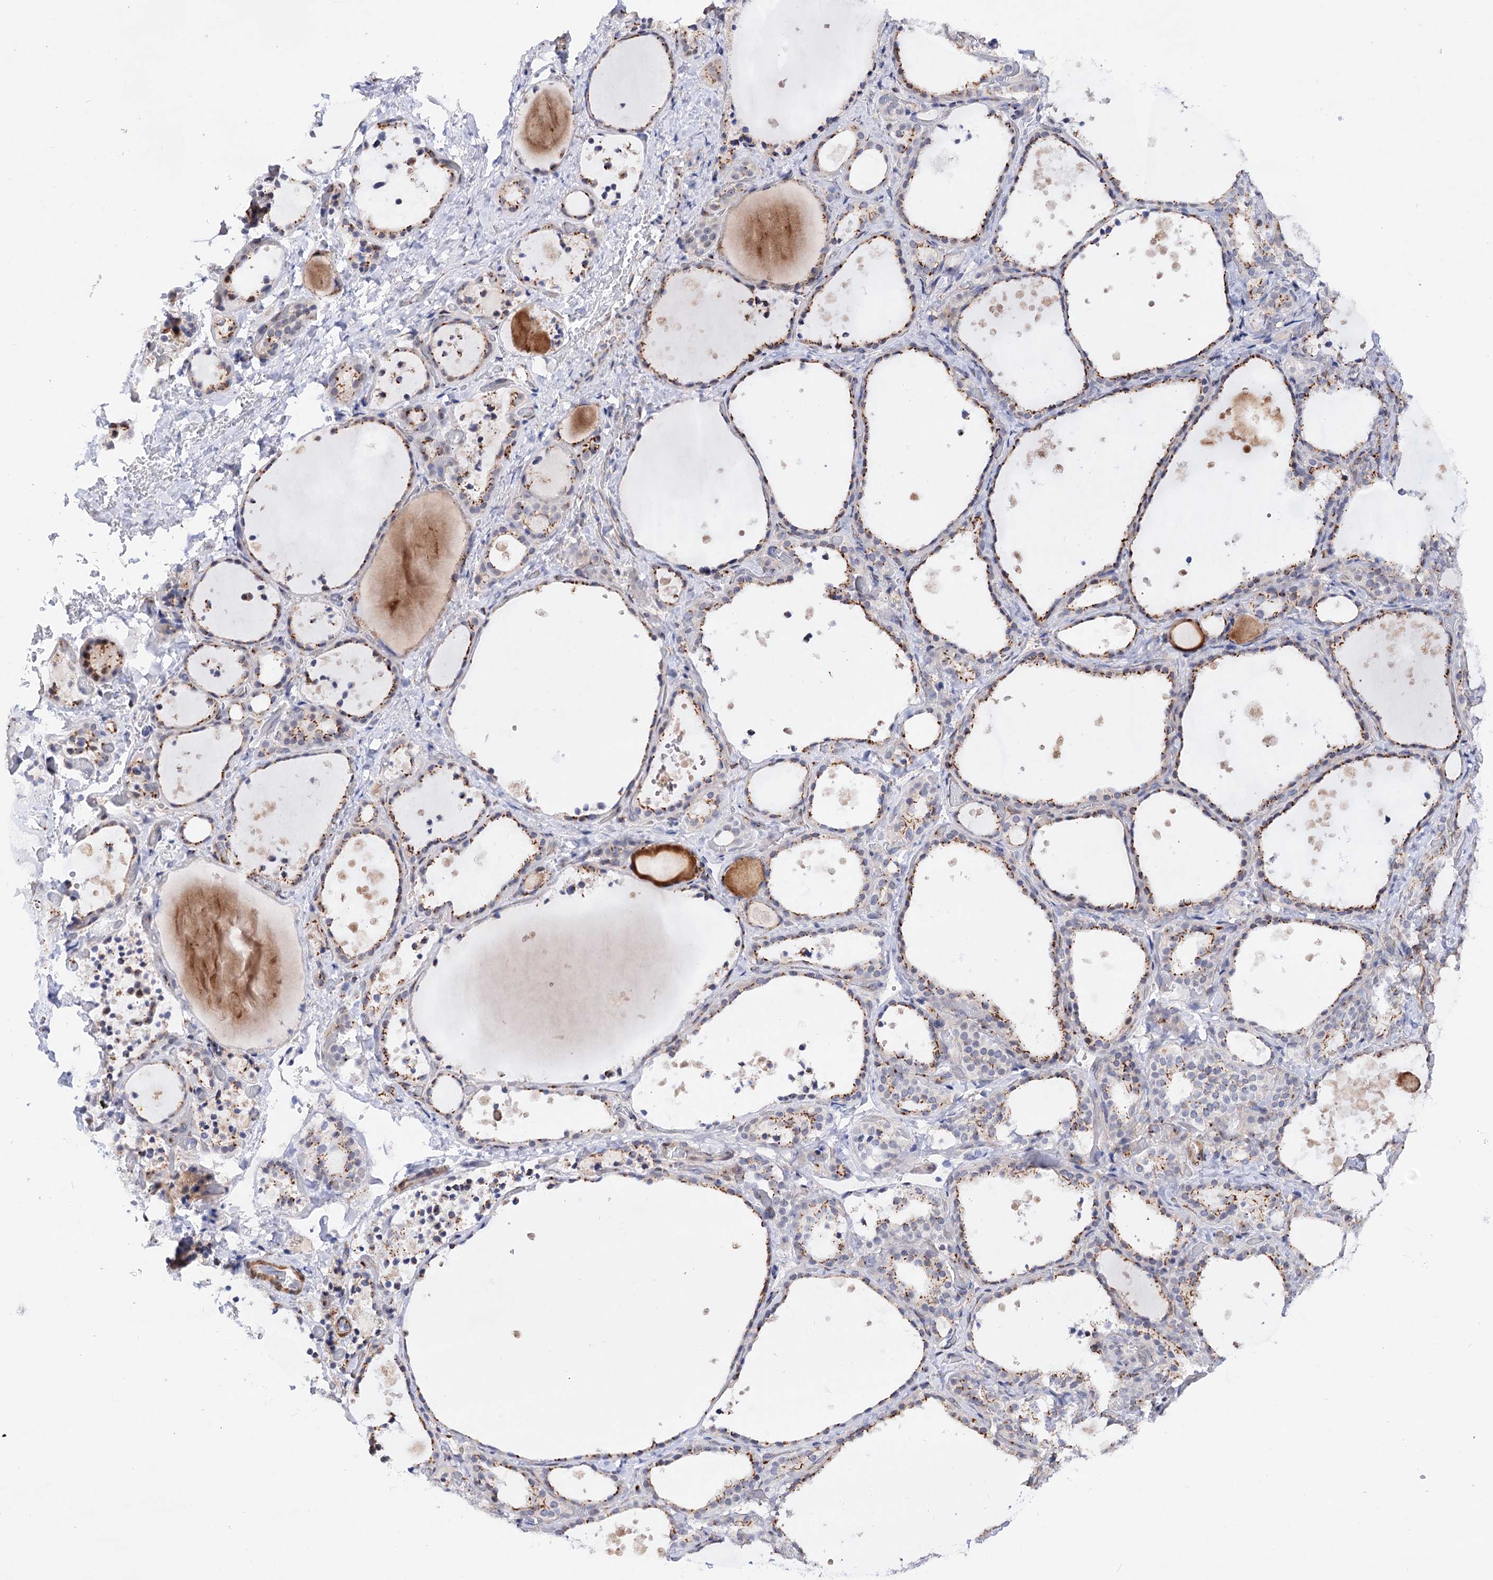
{"staining": {"intensity": "strong", "quantity": ">75%", "location": "cytoplasmic/membranous"}, "tissue": "thyroid gland", "cell_type": "Glandular cells", "image_type": "normal", "snomed": [{"axis": "morphology", "description": "Normal tissue, NOS"}, {"axis": "topography", "description": "Thyroid gland"}], "caption": "Strong cytoplasmic/membranous positivity is appreciated in about >75% of glandular cells in unremarkable thyroid gland. (Stains: DAB in brown, nuclei in blue, Microscopy: brightfield microscopy at high magnification).", "gene": "C11orf96", "patient": {"sex": "female", "age": 44}}